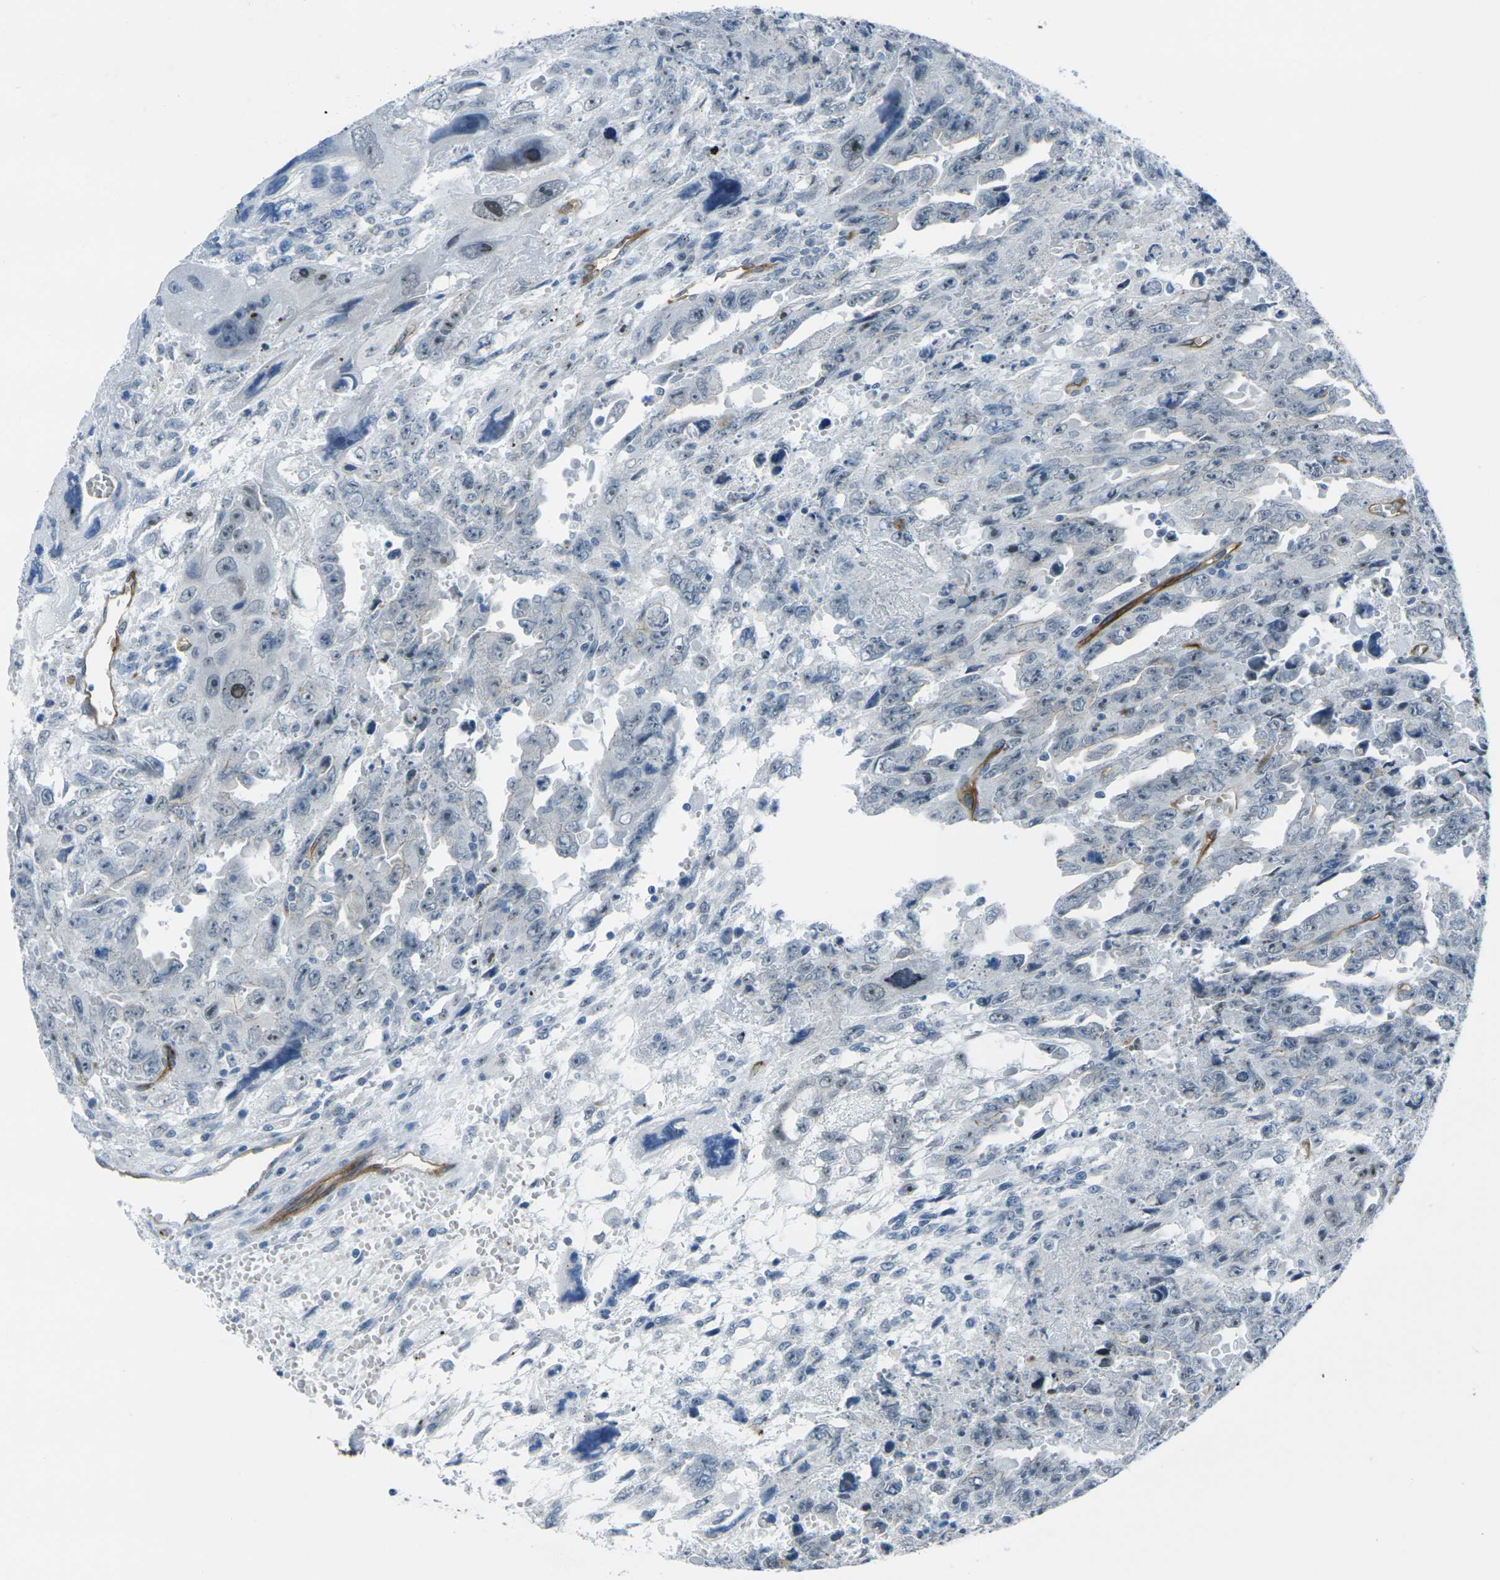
{"staining": {"intensity": "negative", "quantity": "none", "location": "none"}, "tissue": "testis cancer", "cell_type": "Tumor cells", "image_type": "cancer", "snomed": [{"axis": "morphology", "description": "Carcinoma, Embryonal, NOS"}, {"axis": "topography", "description": "Testis"}], "caption": "IHC of human testis cancer (embryonal carcinoma) reveals no positivity in tumor cells.", "gene": "HSPA12B", "patient": {"sex": "male", "age": 28}}